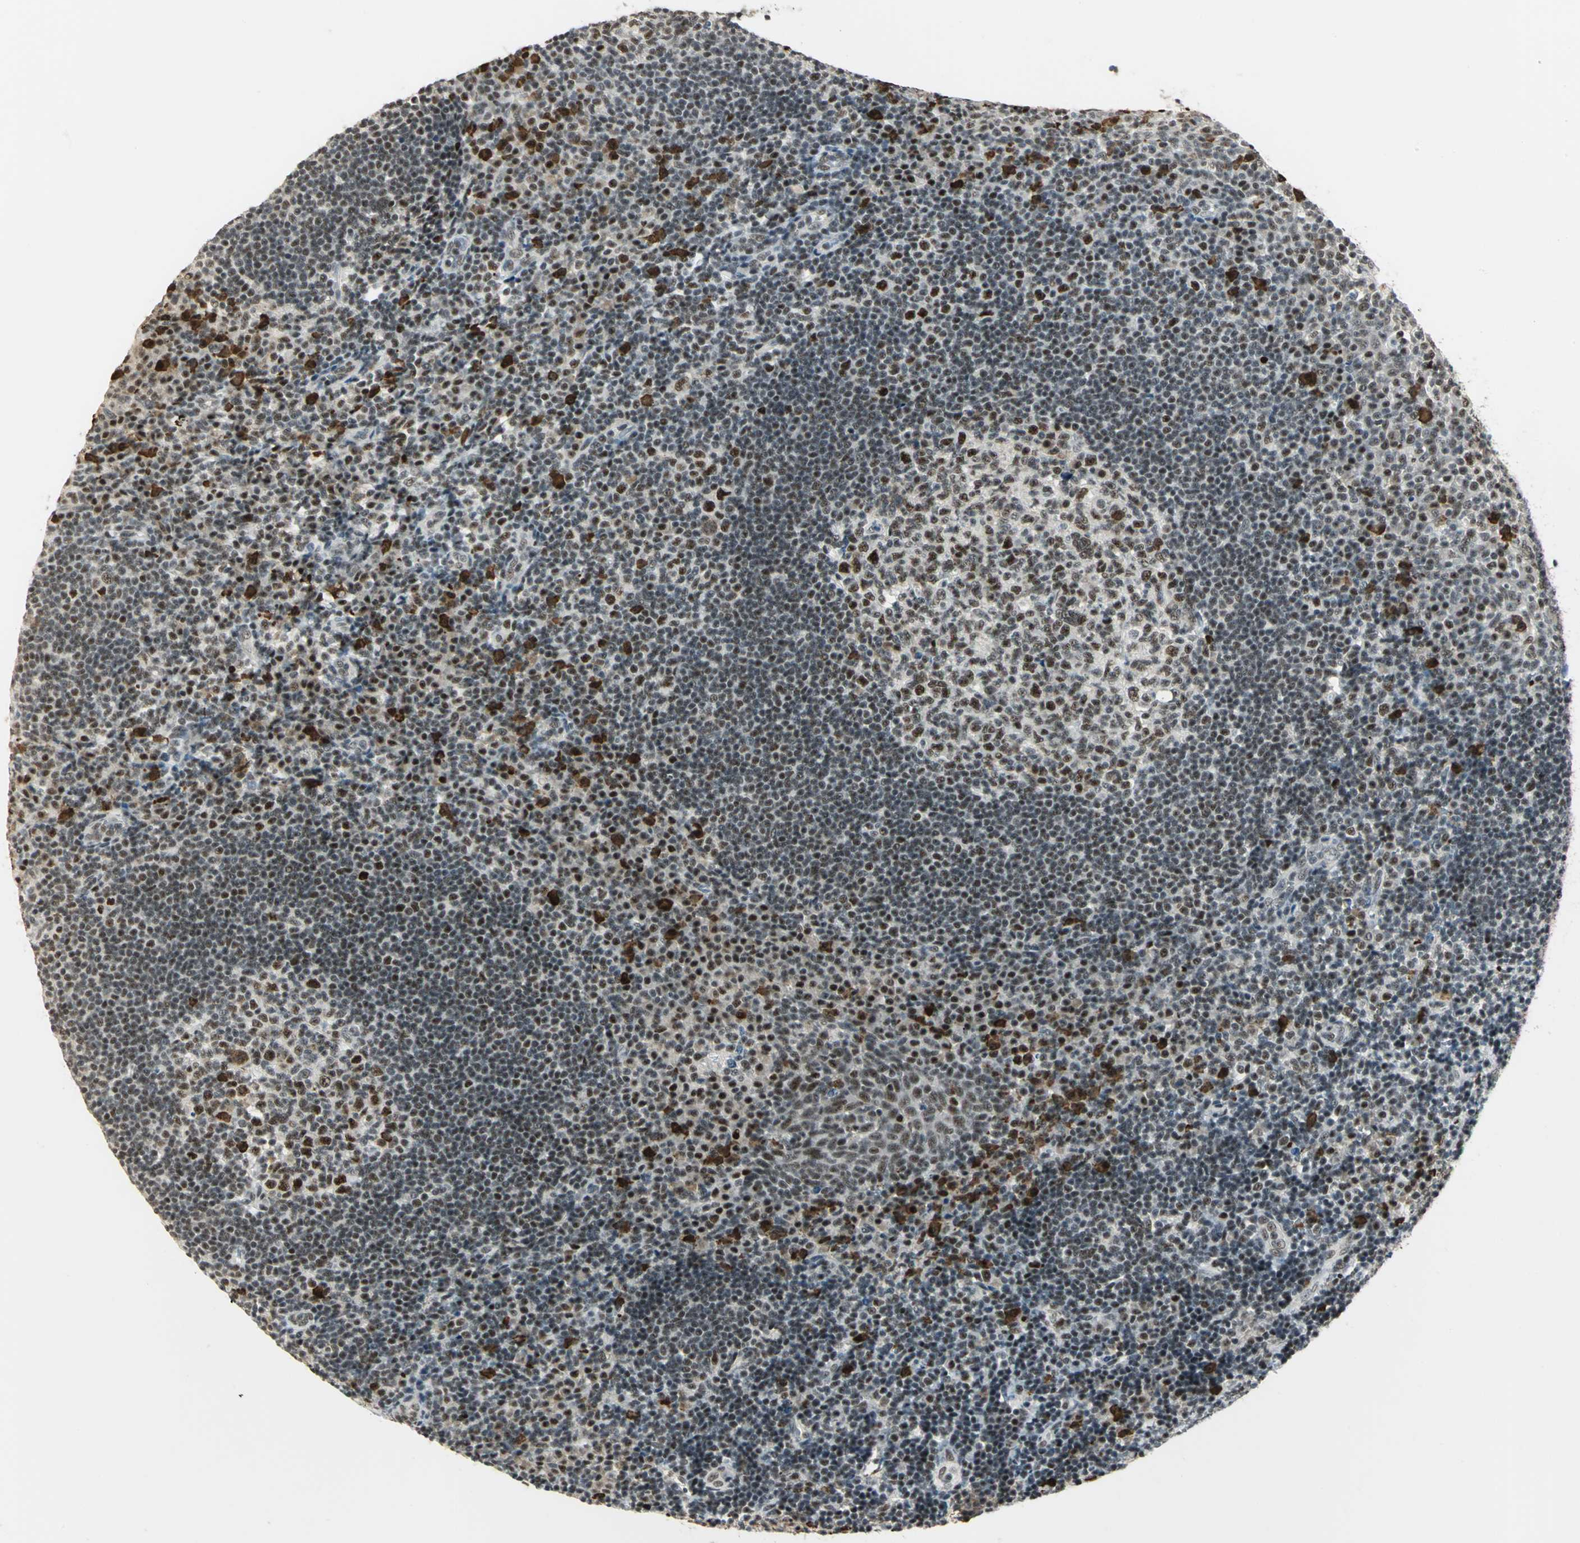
{"staining": {"intensity": "strong", "quantity": ">75%", "location": "nuclear"}, "tissue": "tonsil", "cell_type": "Germinal center cells", "image_type": "normal", "snomed": [{"axis": "morphology", "description": "Normal tissue, NOS"}, {"axis": "topography", "description": "Tonsil"}], "caption": "IHC staining of normal tonsil, which exhibits high levels of strong nuclear positivity in about >75% of germinal center cells indicating strong nuclear protein staining. The staining was performed using DAB (brown) for protein detection and nuclei were counterstained in hematoxylin (blue).", "gene": "CCNT1", "patient": {"sex": "female", "age": 40}}